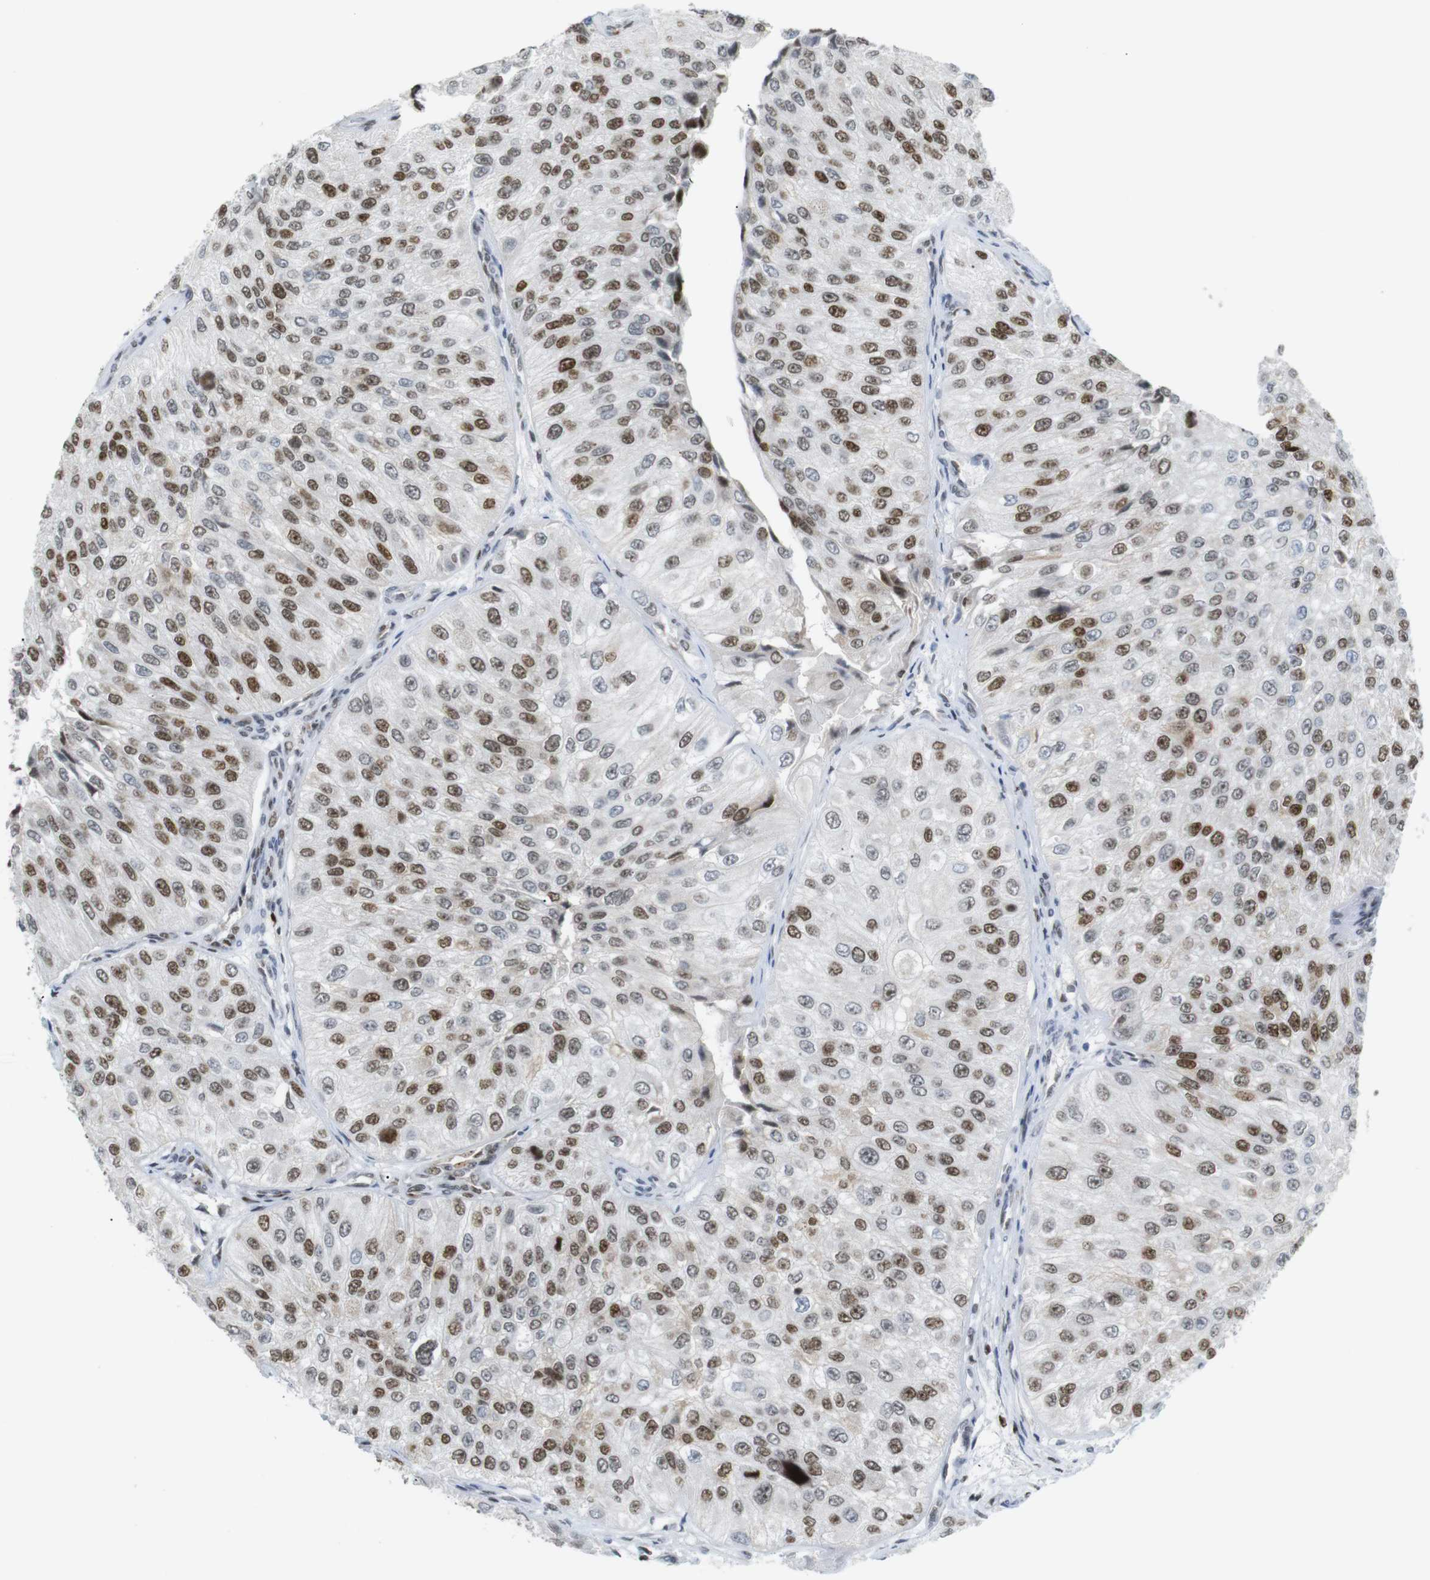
{"staining": {"intensity": "strong", "quantity": ">75%", "location": "nuclear"}, "tissue": "urothelial cancer", "cell_type": "Tumor cells", "image_type": "cancer", "snomed": [{"axis": "morphology", "description": "Urothelial carcinoma, High grade"}, {"axis": "topography", "description": "Kidney"}, {"axis": "topography", "description": "Urinary bladder"}], "caption": "Human urothelial cancer stained with a brown dye displays strong nuclear positive expression in about >75% of tumor cells.", "gene": "RIOX2", "patient": {"sex": "male", "age": 77}}